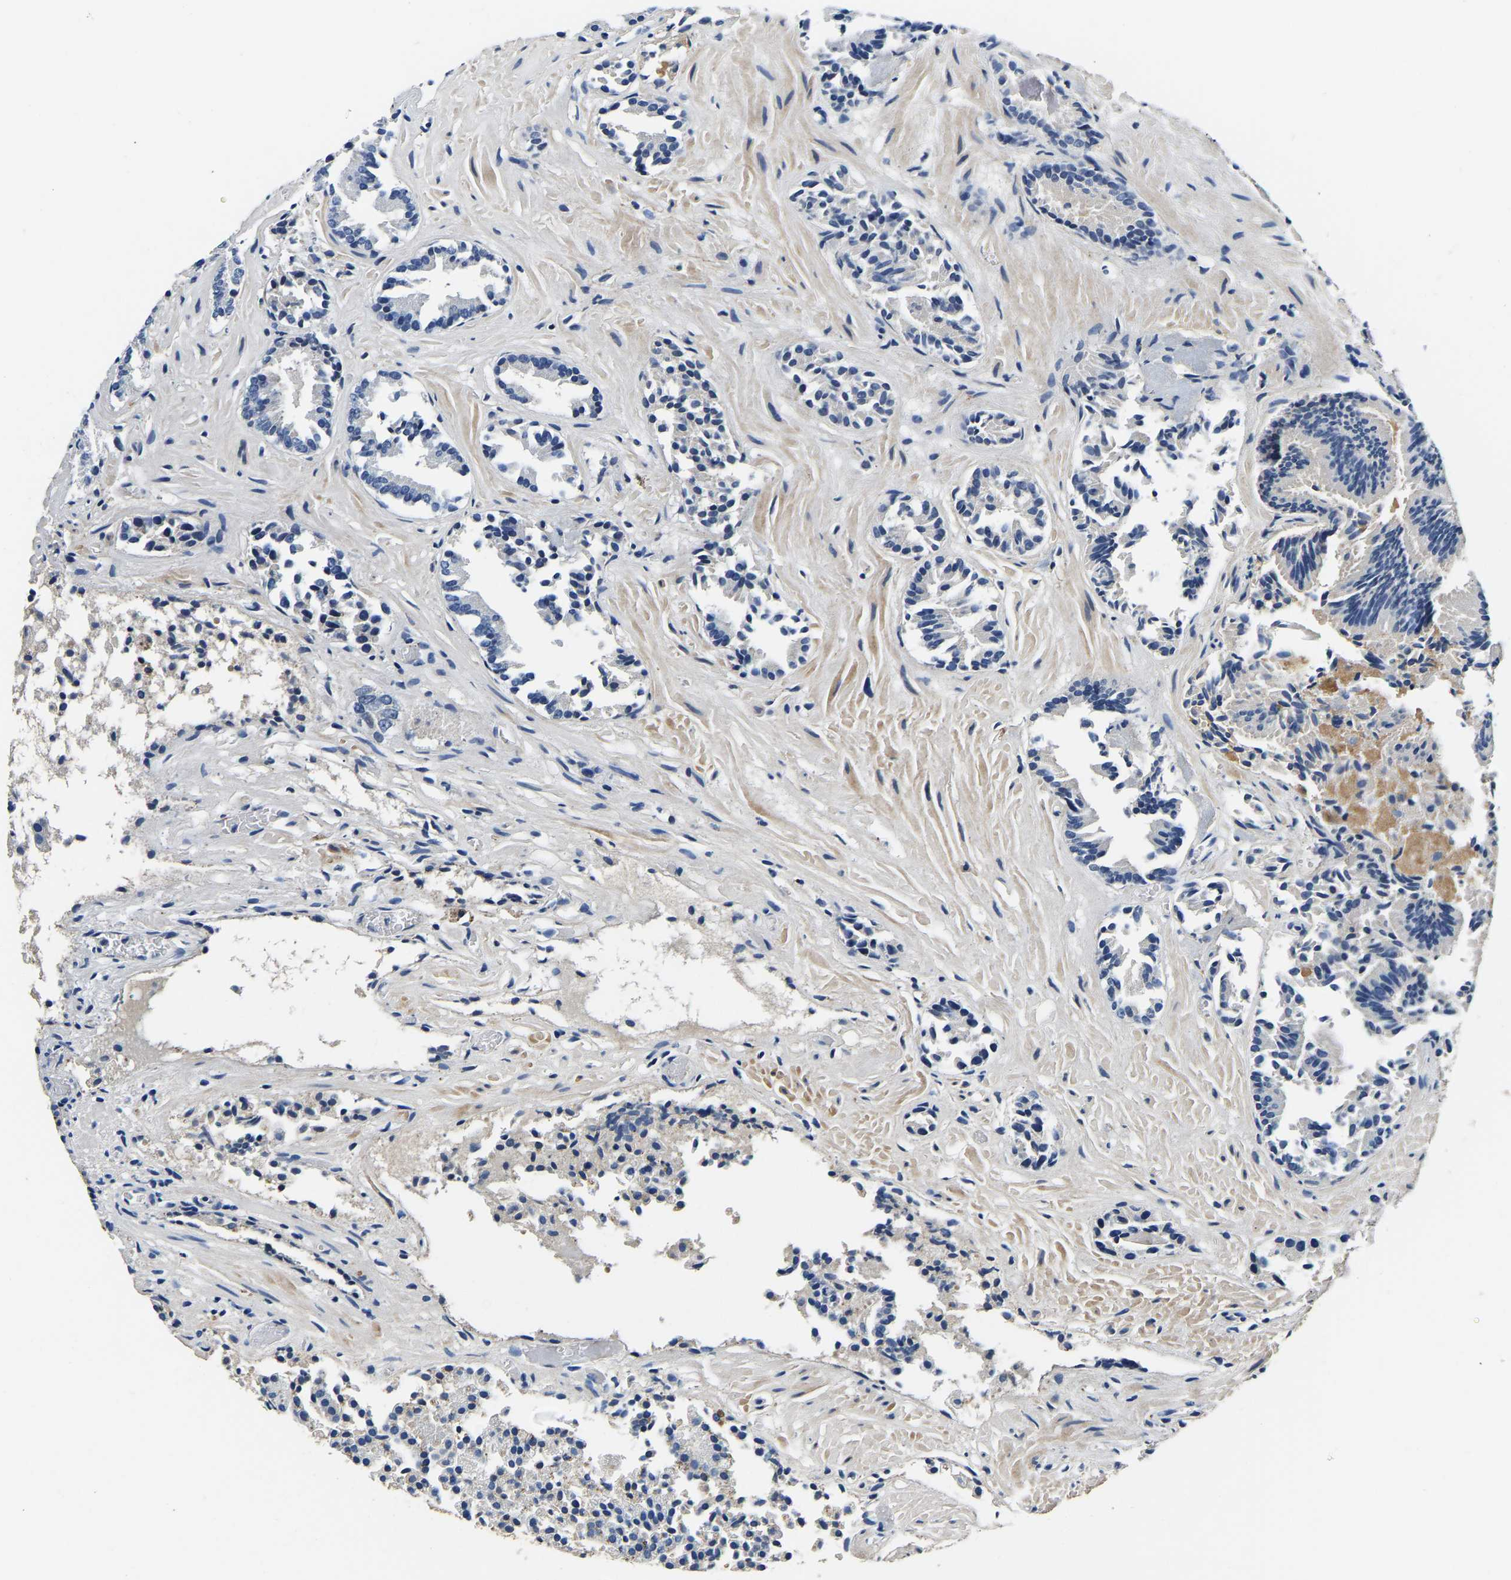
{"staining": {"intensity": "negative", "quantity": "none", "location": "none"}, "tissue": "prostate cancer", "cell_type": "Tumor cells", "image_type": "cancer", "snomed": [{"axis": "morphology", "description": "Adenocarcinoma, Low grade"}, {"axis": "topography", "description": "Prostate"}], "caption": "A micrograph of prostate adenocarcinoma (low-grade) stained for a protein shows no brown staining in tumor cells.", "gene": "SH3GLB1", "patient": {"sex": "male", "age": 51}}